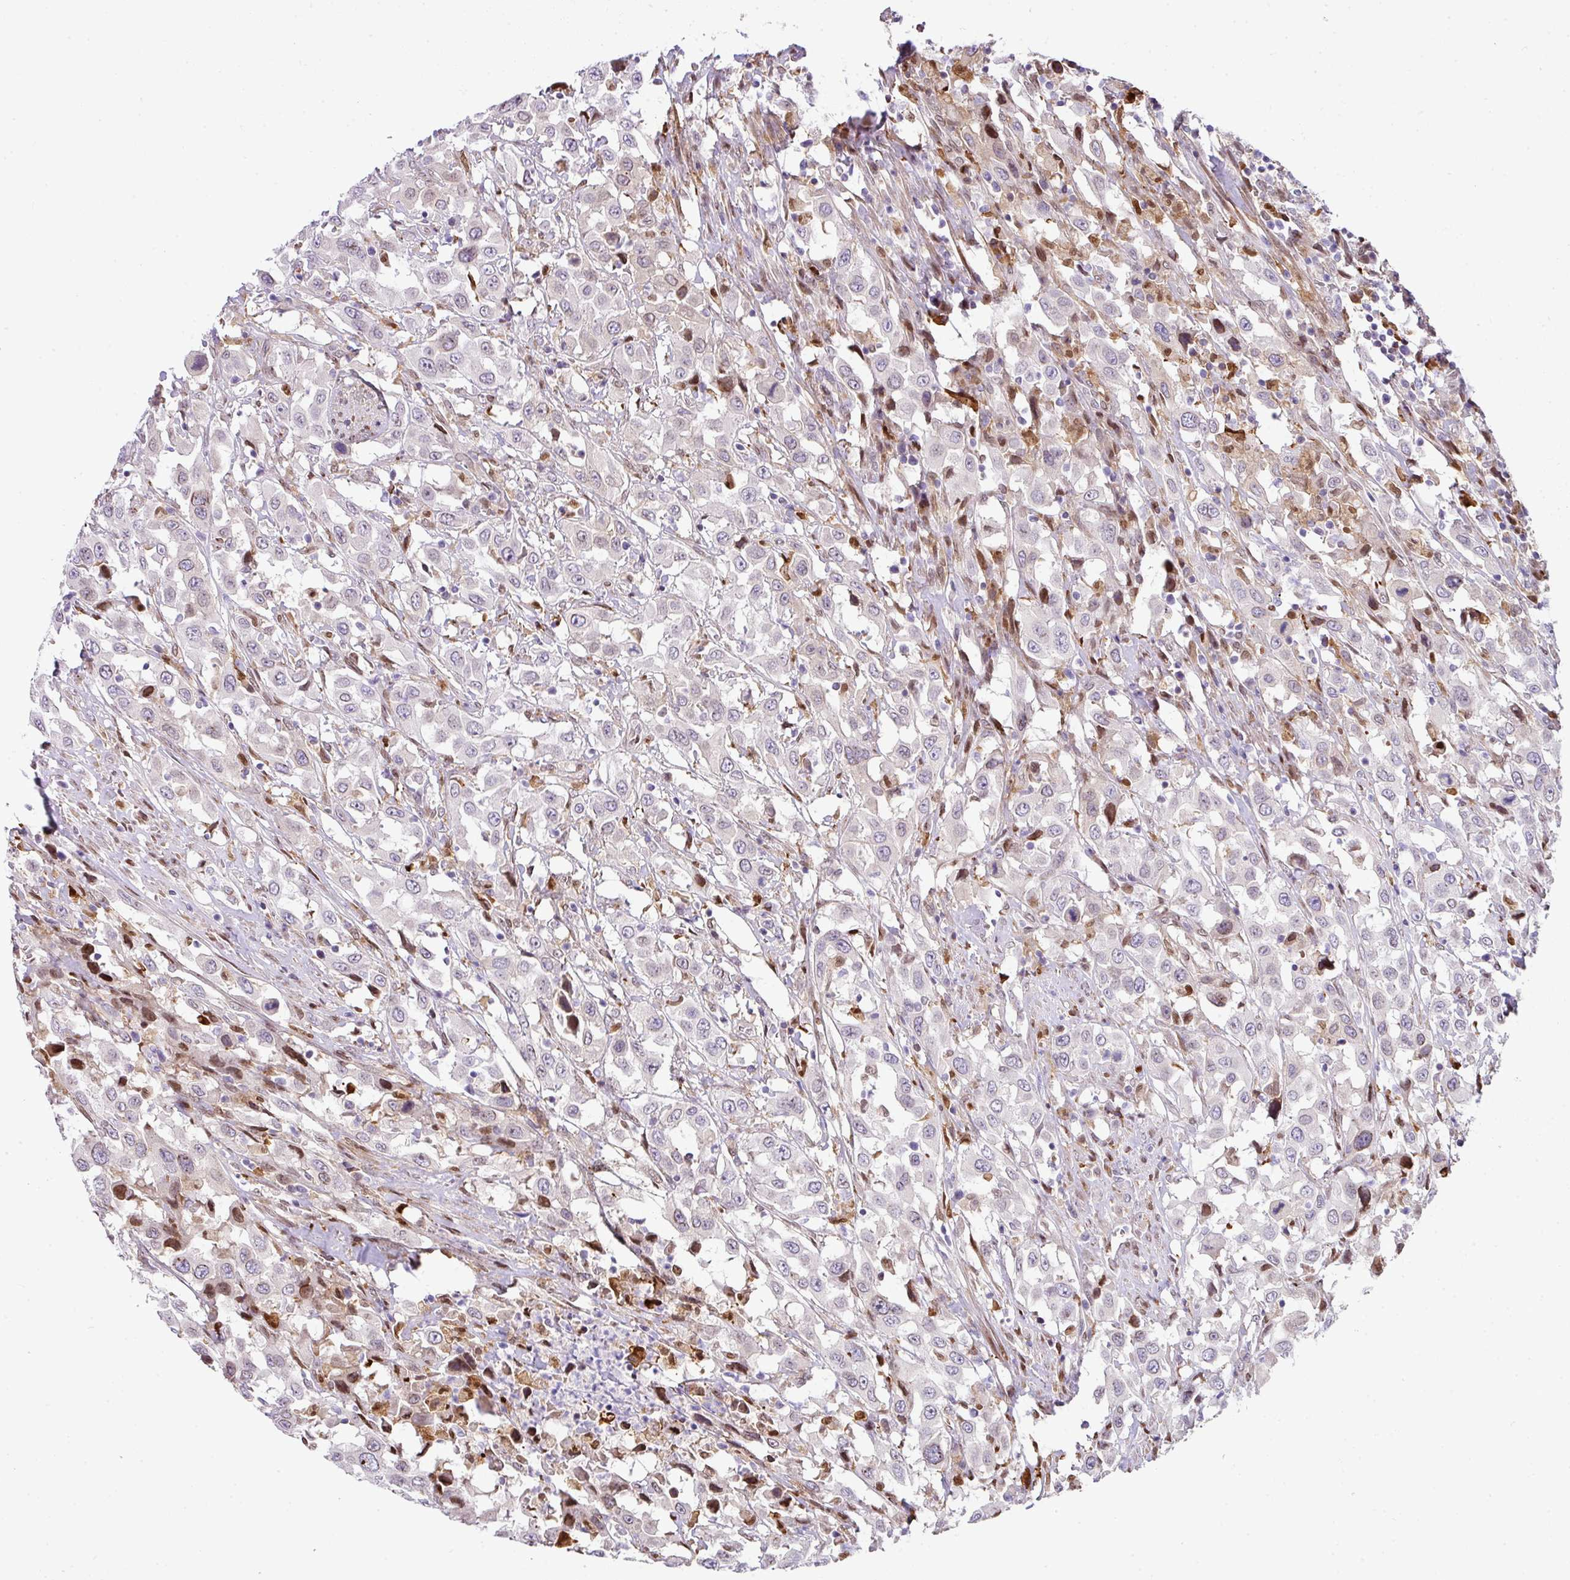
{"staining": {"intensity": "negative", "quantity": "none", "location": "none"}, "tissue": "urothelial cancer", "cell_type": "Tumor cells", "image_type": "cancer", "snomed": [{"axis": "morphology", "description": "Urothelial carcinoma, High grade"}, {"axis": "topography", "description": "Urinary bladder"}], "caption": "Micrograph shows no protein staining in tumor cells of high-grade urothelial carcinoma tissue. (DAB immunohistochemistry (IHC), high magnification).", "gene": "PLK1", "patient": {"sex": "male", "age": 61}}